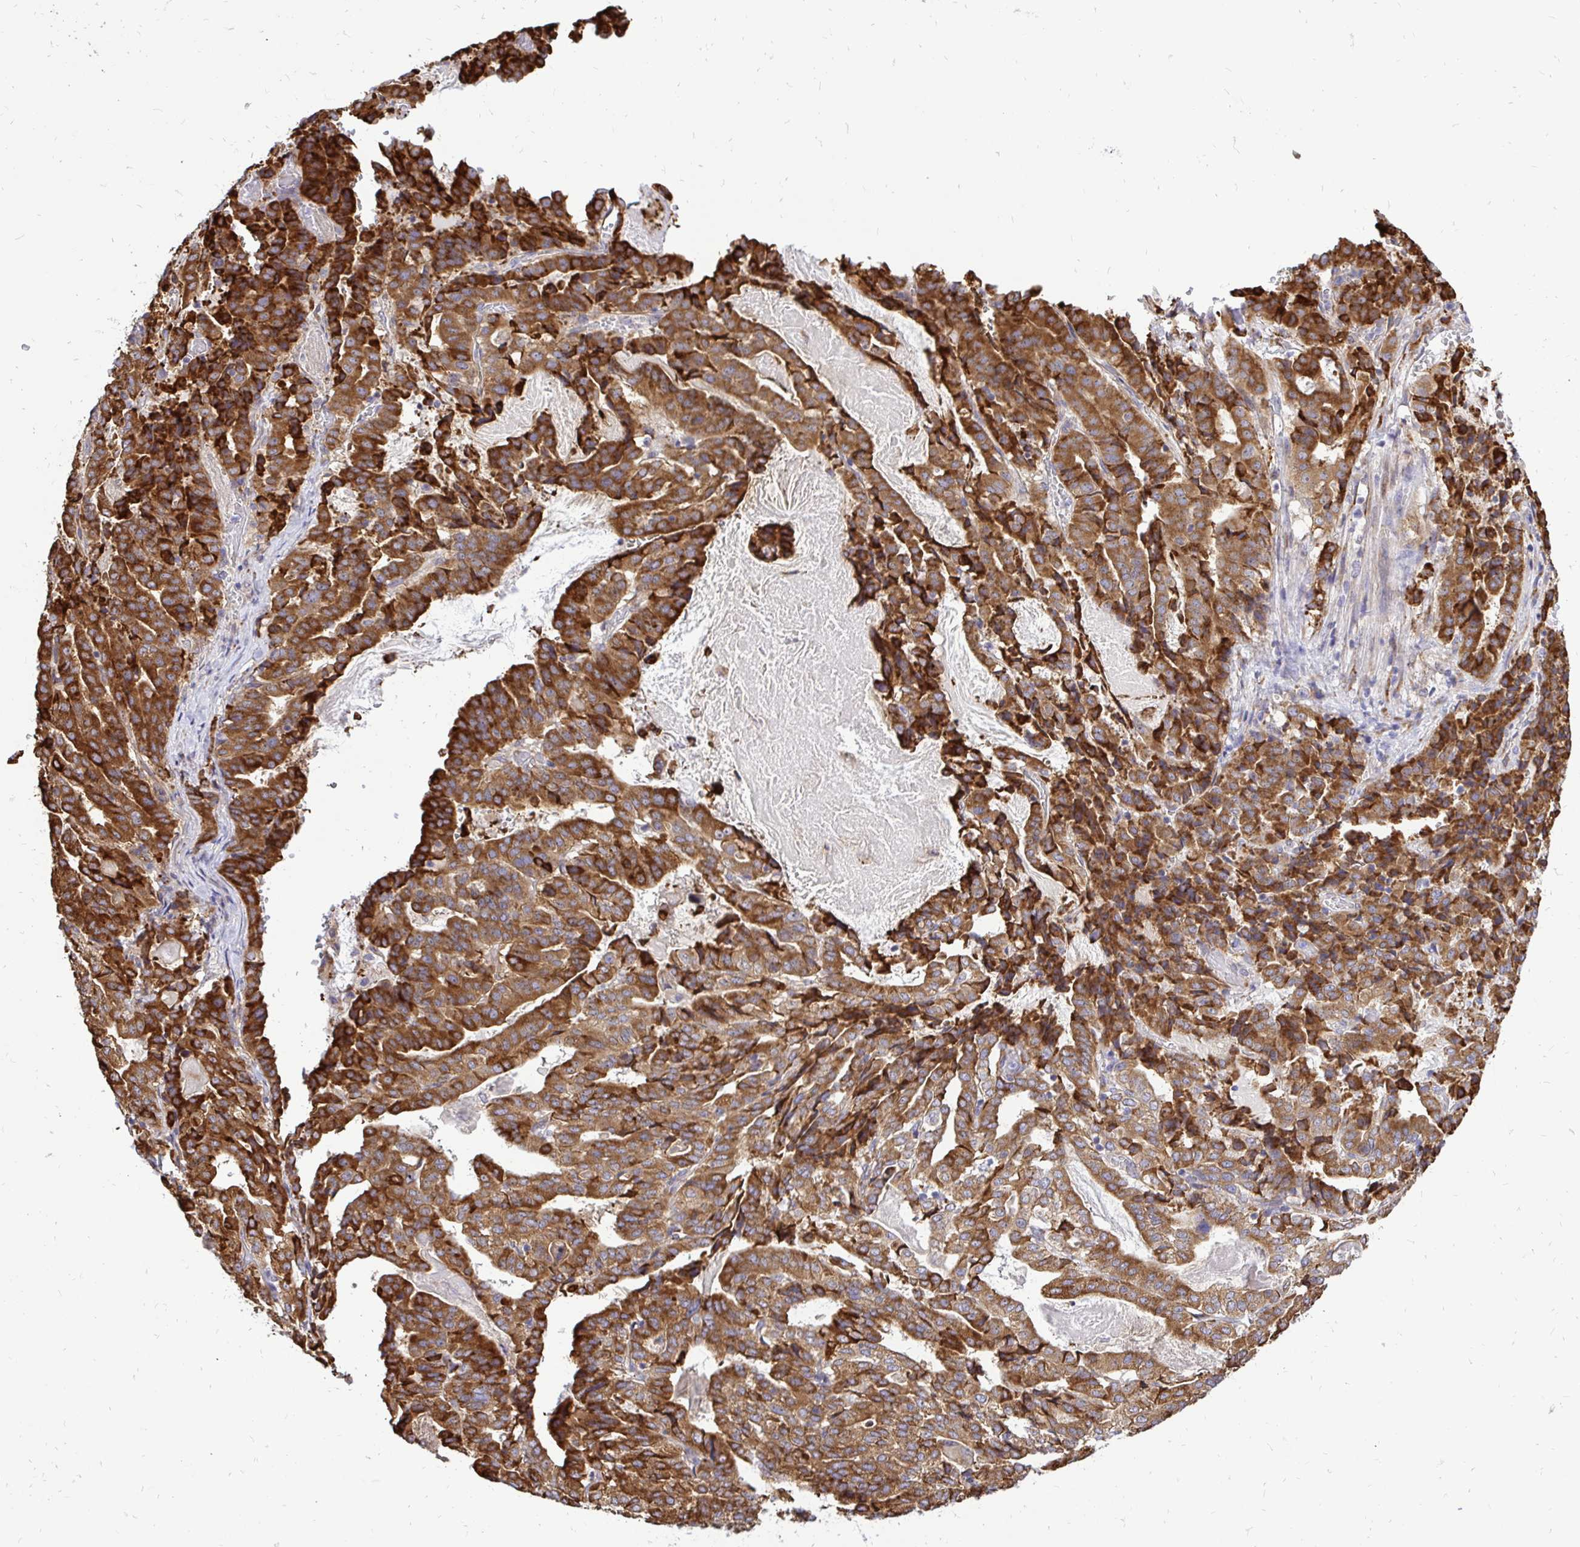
{"staining": {"intensity": "strong", "quantity": ">75%", "location": "cytoplasmic/membranous"}, "tissue": "stomach cancer", "cell_type": "Tumor cells", "image_type": "cancer", "snomed": [{"axis": "morphology", "description": "Adenocarcinoma, NOS"}, {"axis": "topography", "description": "Stomach"}], "caption": "This micrograph displays stomach cancer stained with immunohistochemistry to label a protein in brown. The cytoplasmic/membranous of tumor cells show strong positivity for the protein. Nuclei are counter-stained blue.", "gene": "NAALAD2", "patient": {"sex": "male", "age": 48}}